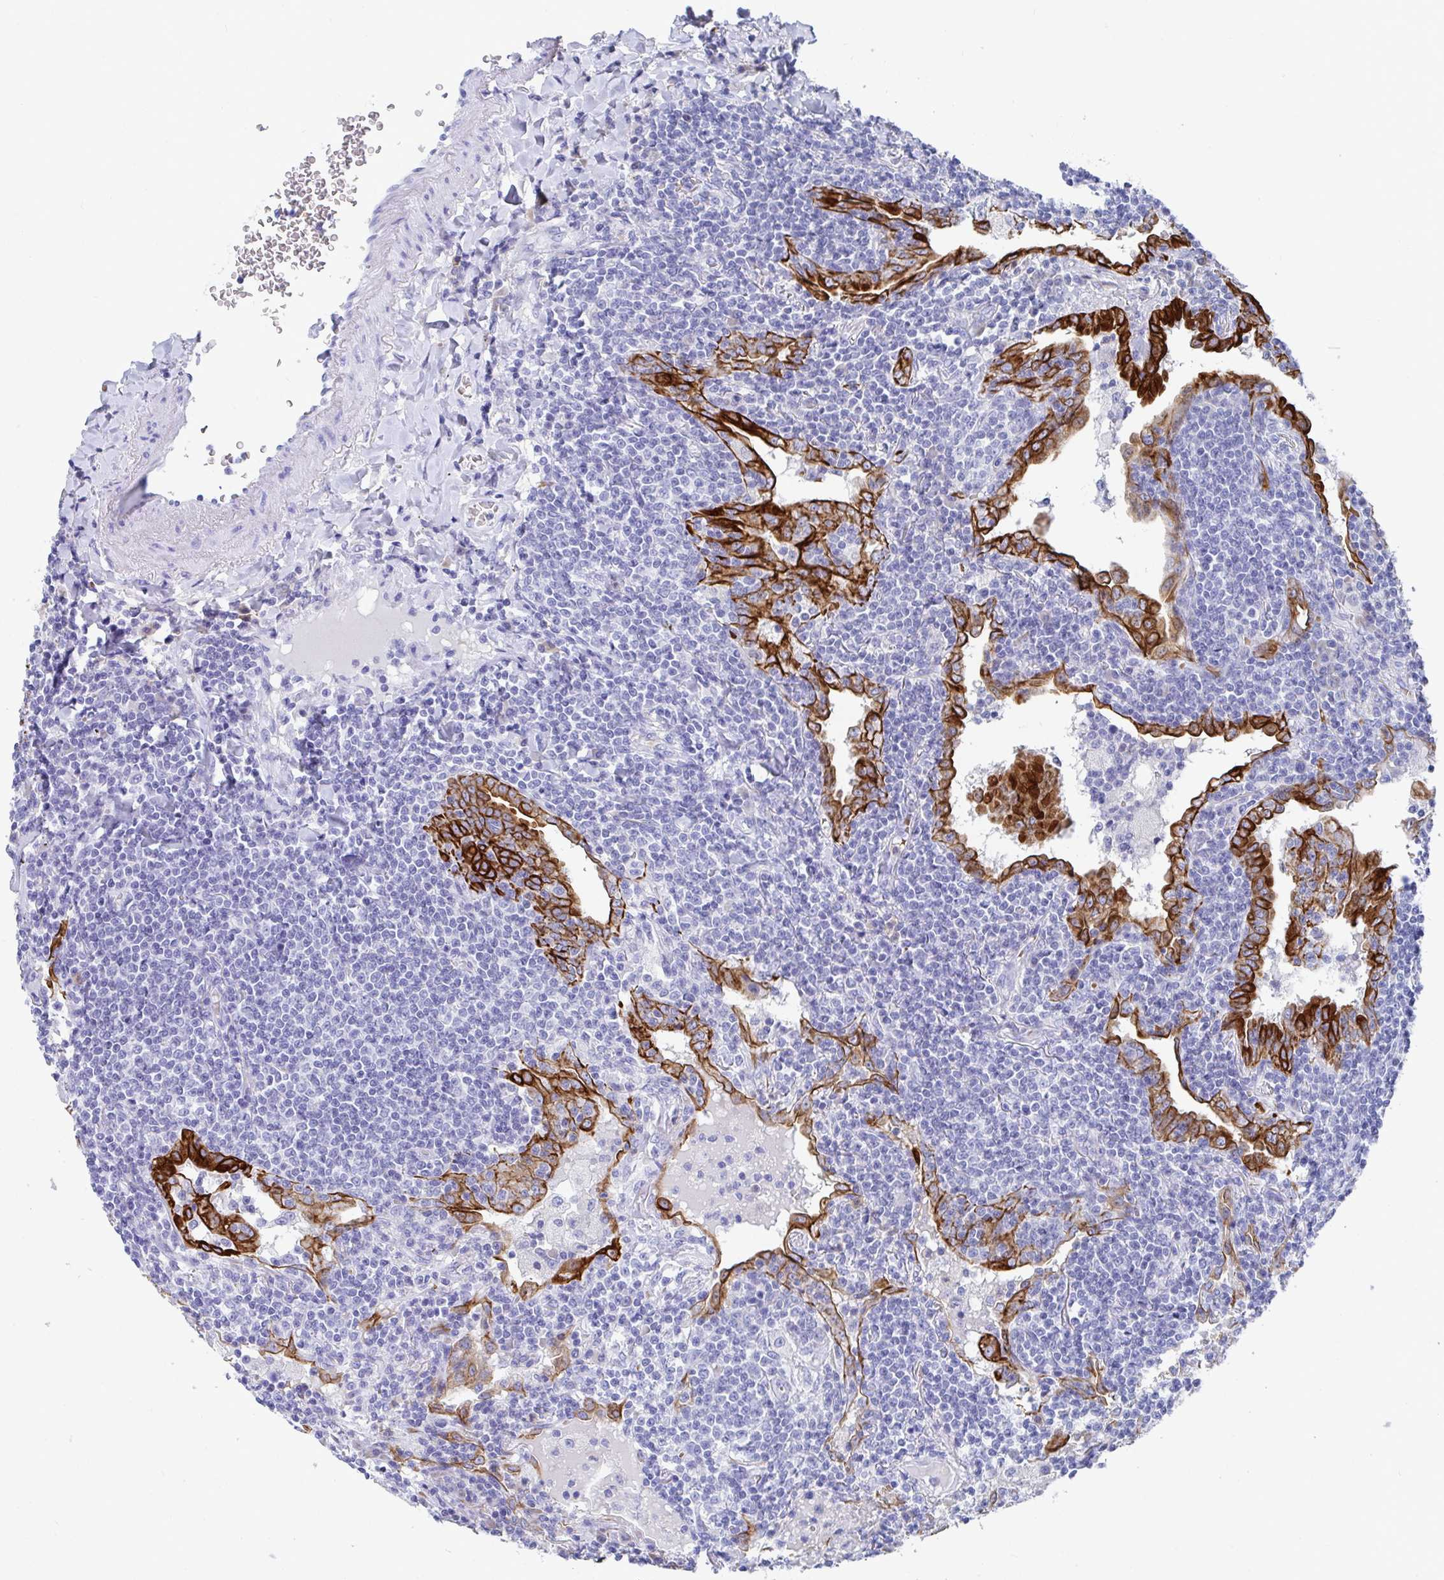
{"staining": {"intensity": "negative", "quantity": "none", "location": "none"}, "tissue": "lymphoma", "cell_type": "Tumor cells", "image_type": "cancer", "snomed": [{"axis": "morphology", "description": "Malignant lymphoma, non-Hodgkin's type, Low grade"}, {"axis": "topography", "description": "Lung"}], "caption": "DAB (3,3'-diaminobenzidine) immunohistochemical staining of lymphoma reveals no significant staining in tumor cells.", "gene": "CLDN8", "patient": {"sex": "female", "age": 71}}